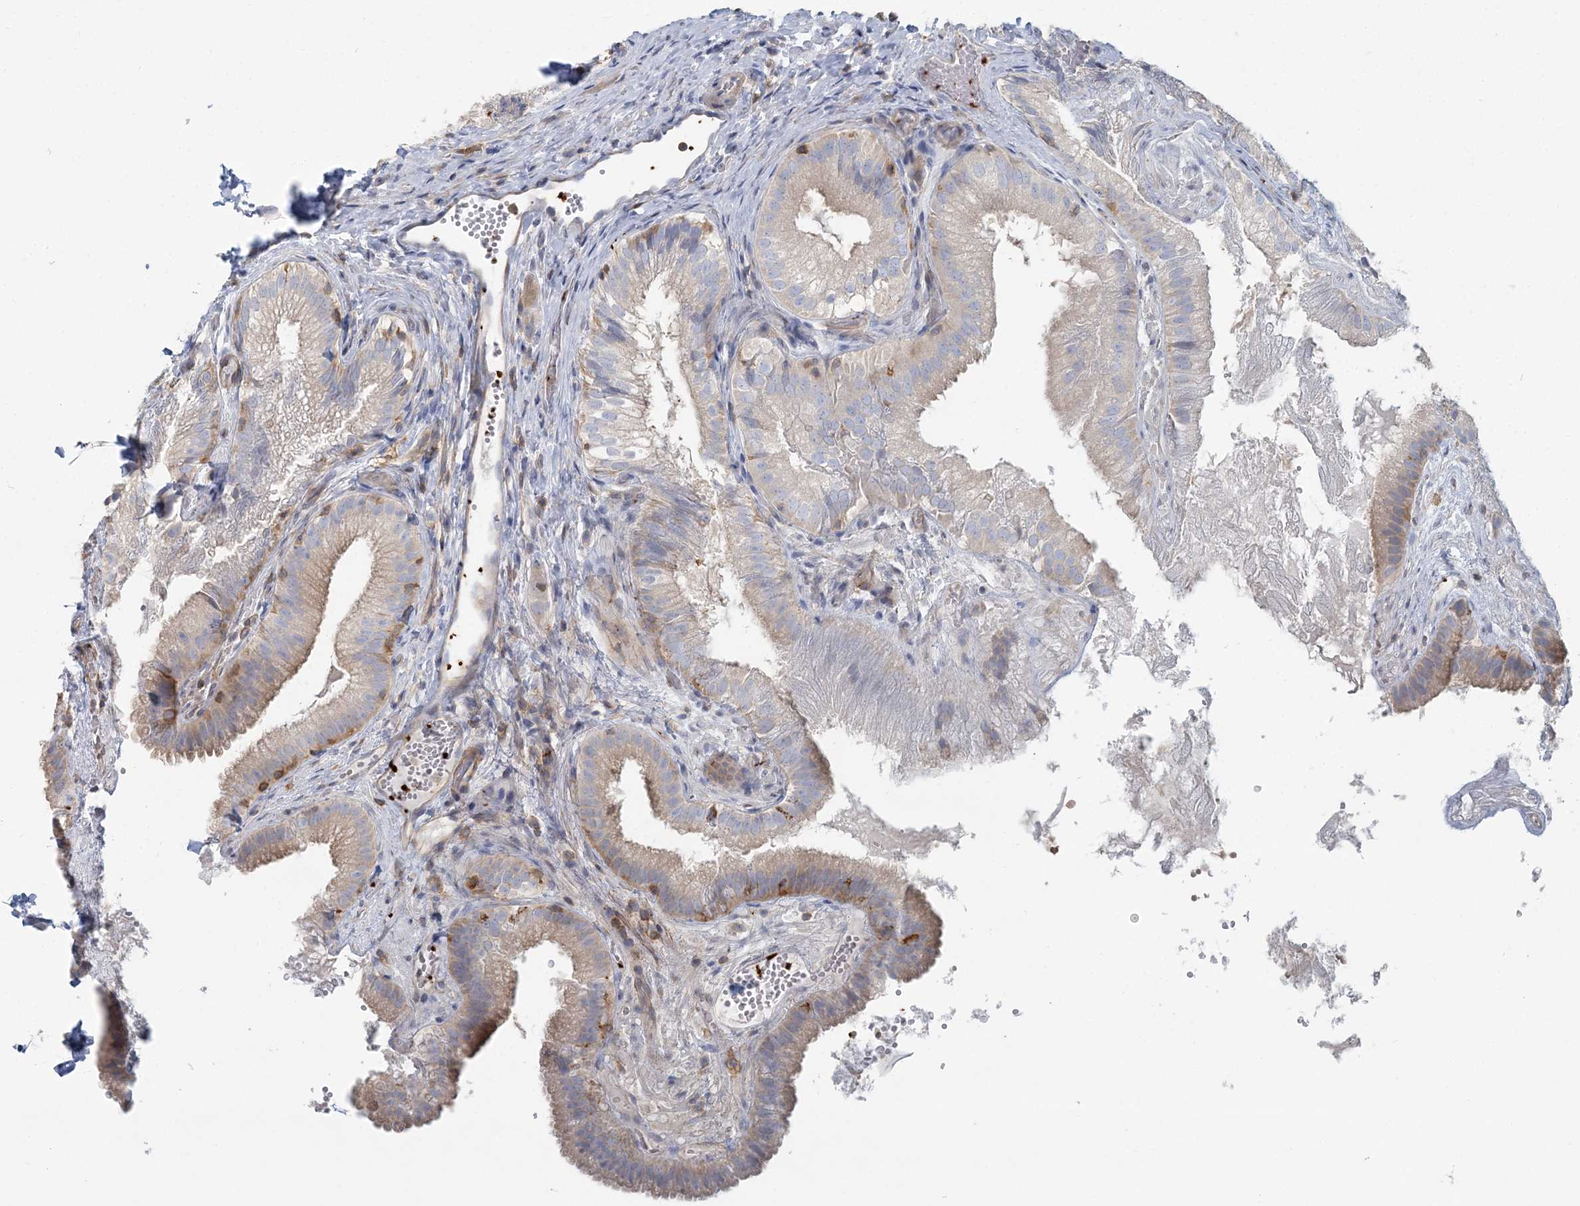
{"staining": {"intensity": "weak", "quantity": "<25%", "location": "cytoplasmic/membranous"}, "tissue": "gallbladder", "cell_type": "Glandular cells", "image_type": "normal", "snomed": [{"axis": "morphology", "description": "Normal tissue, NOS"}, {"axis": "topography", "description": "Gallbladder"}], "caption": "An IHC image of normal gallbladder is shown. There is no staining in glandular cells of gallbladder.", "gene": "CUEDC2", "patient": {"sex": "female", "age": 30}}